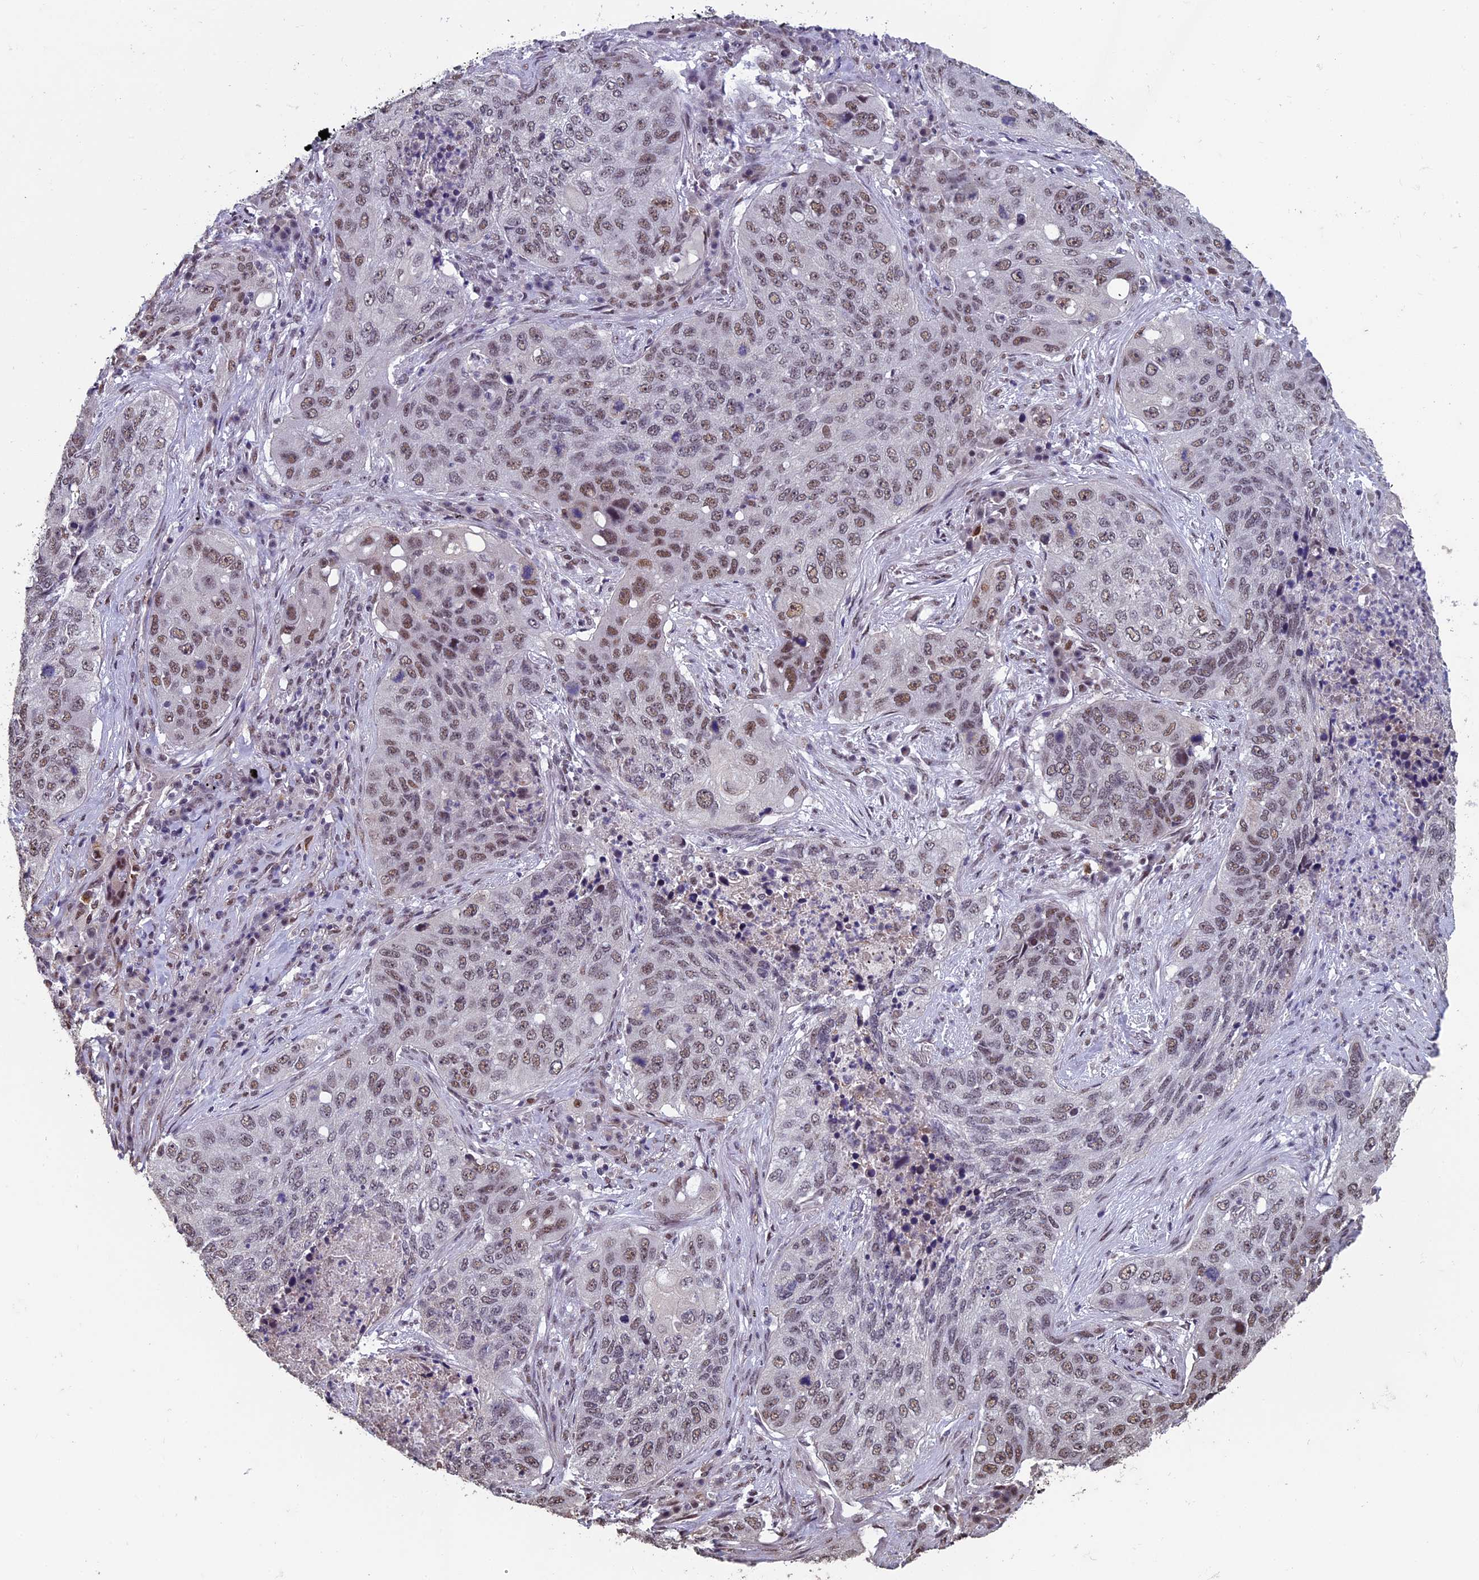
{"staining": {"intensity": "moderate", "quantity": ">75%", "location": "nuclear"}, "tissue": "lung cancer", "cell_type": "Tumor cells", "image_type": "cancer", "snomed": [{"axis": "morphology", "description": "Squamous cell carcinoma, NOS"}, {"axis": "topography", "description": "Lung"}], "caption": "IHC of lung cancer (squamous cell carcinoma) reveals medium levels of moderate nuclear expression in approximately >75% of tumor cells.", "gene": "RNF40", "patient": {"sex": "female", "age": 63}}